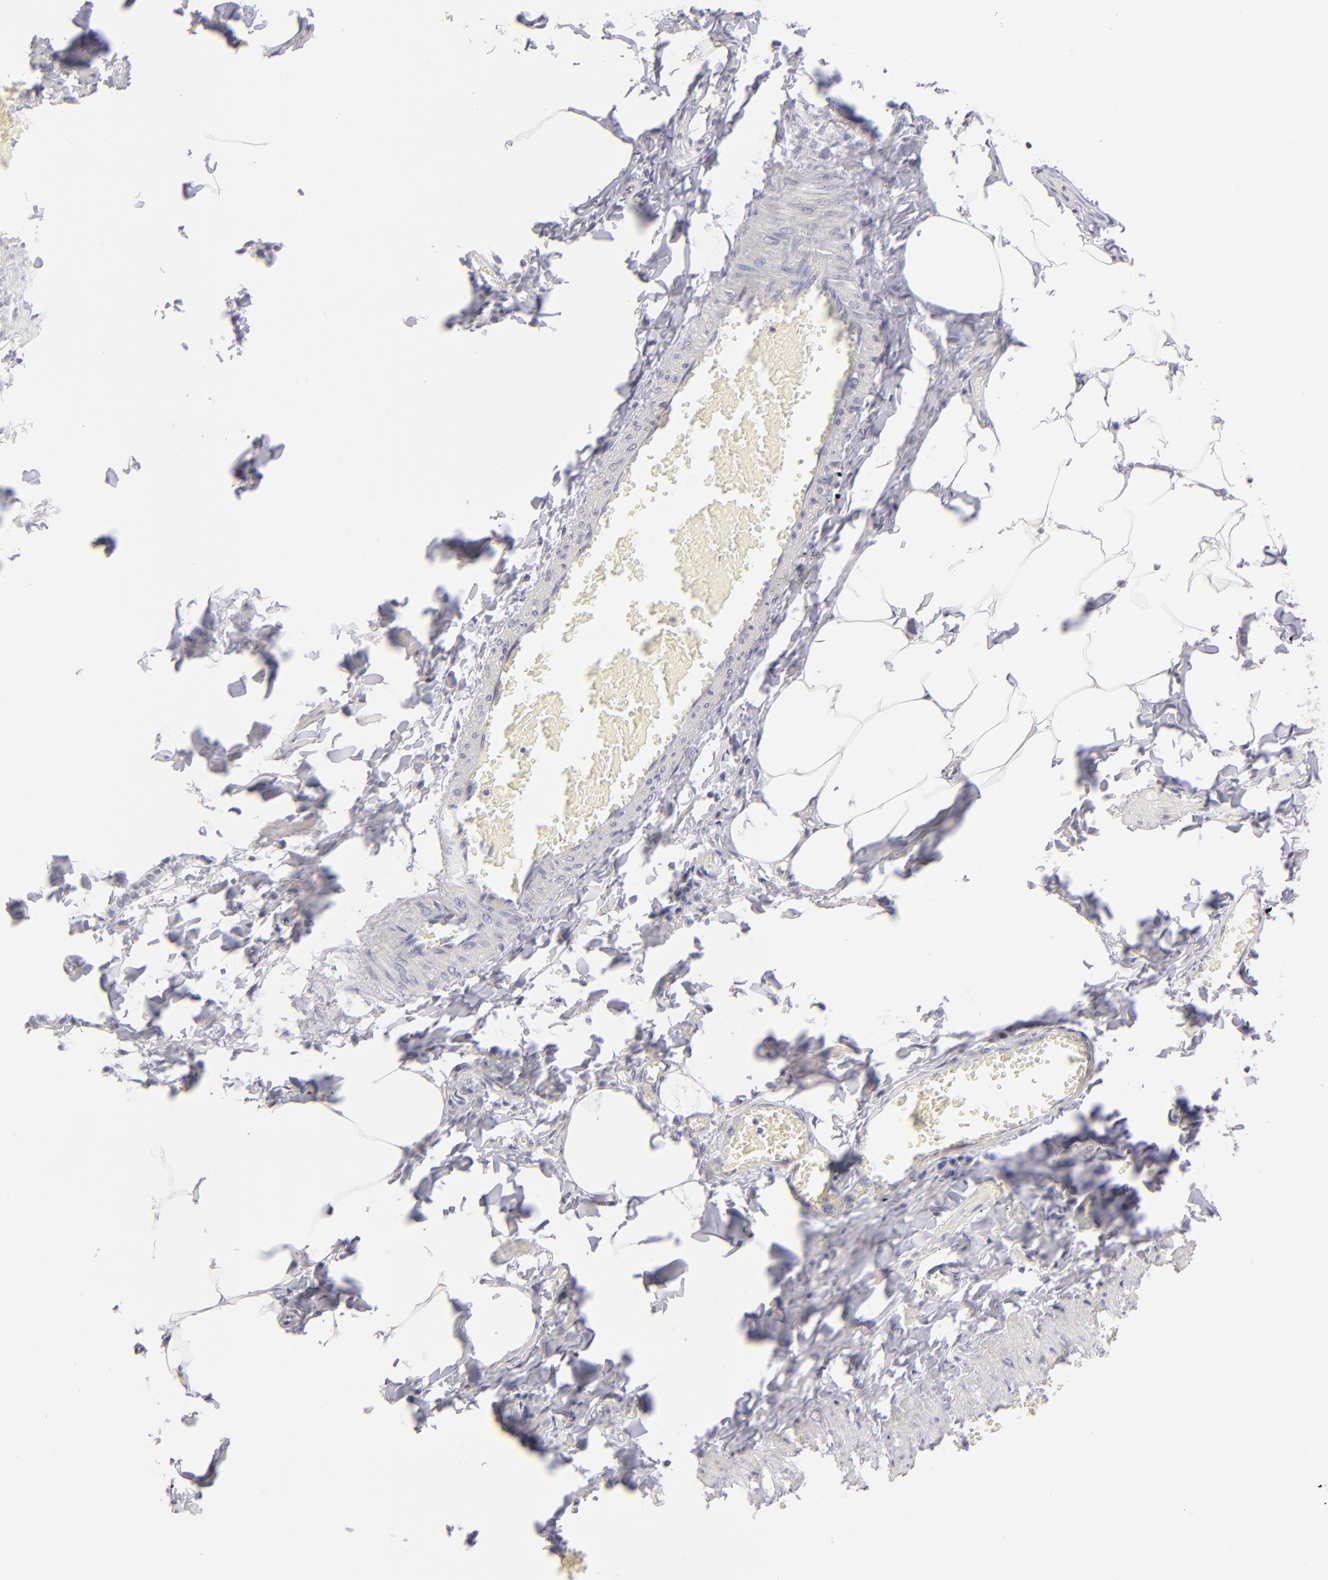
{"staining": {"intensity": "weak", "quantity": "25%-75%", "location": "cytoplasmic/membranous"}, "tissue": "adipose tissue", "cell_type": "Adipocytes", "image_type": "normal", "snomed": [{"axis": "morphology", "description": "Normal tissue, NOS"}, {"axis": "topography", "description": "Vascular tissue"}], "caption": "A micrograph of adipose tissue stained for a protein displays weak cytoplasmic/membranous brown staining in adipocytes.", "gene": "MAGEA1", "patient": {"sex": "male", "age": 41}}